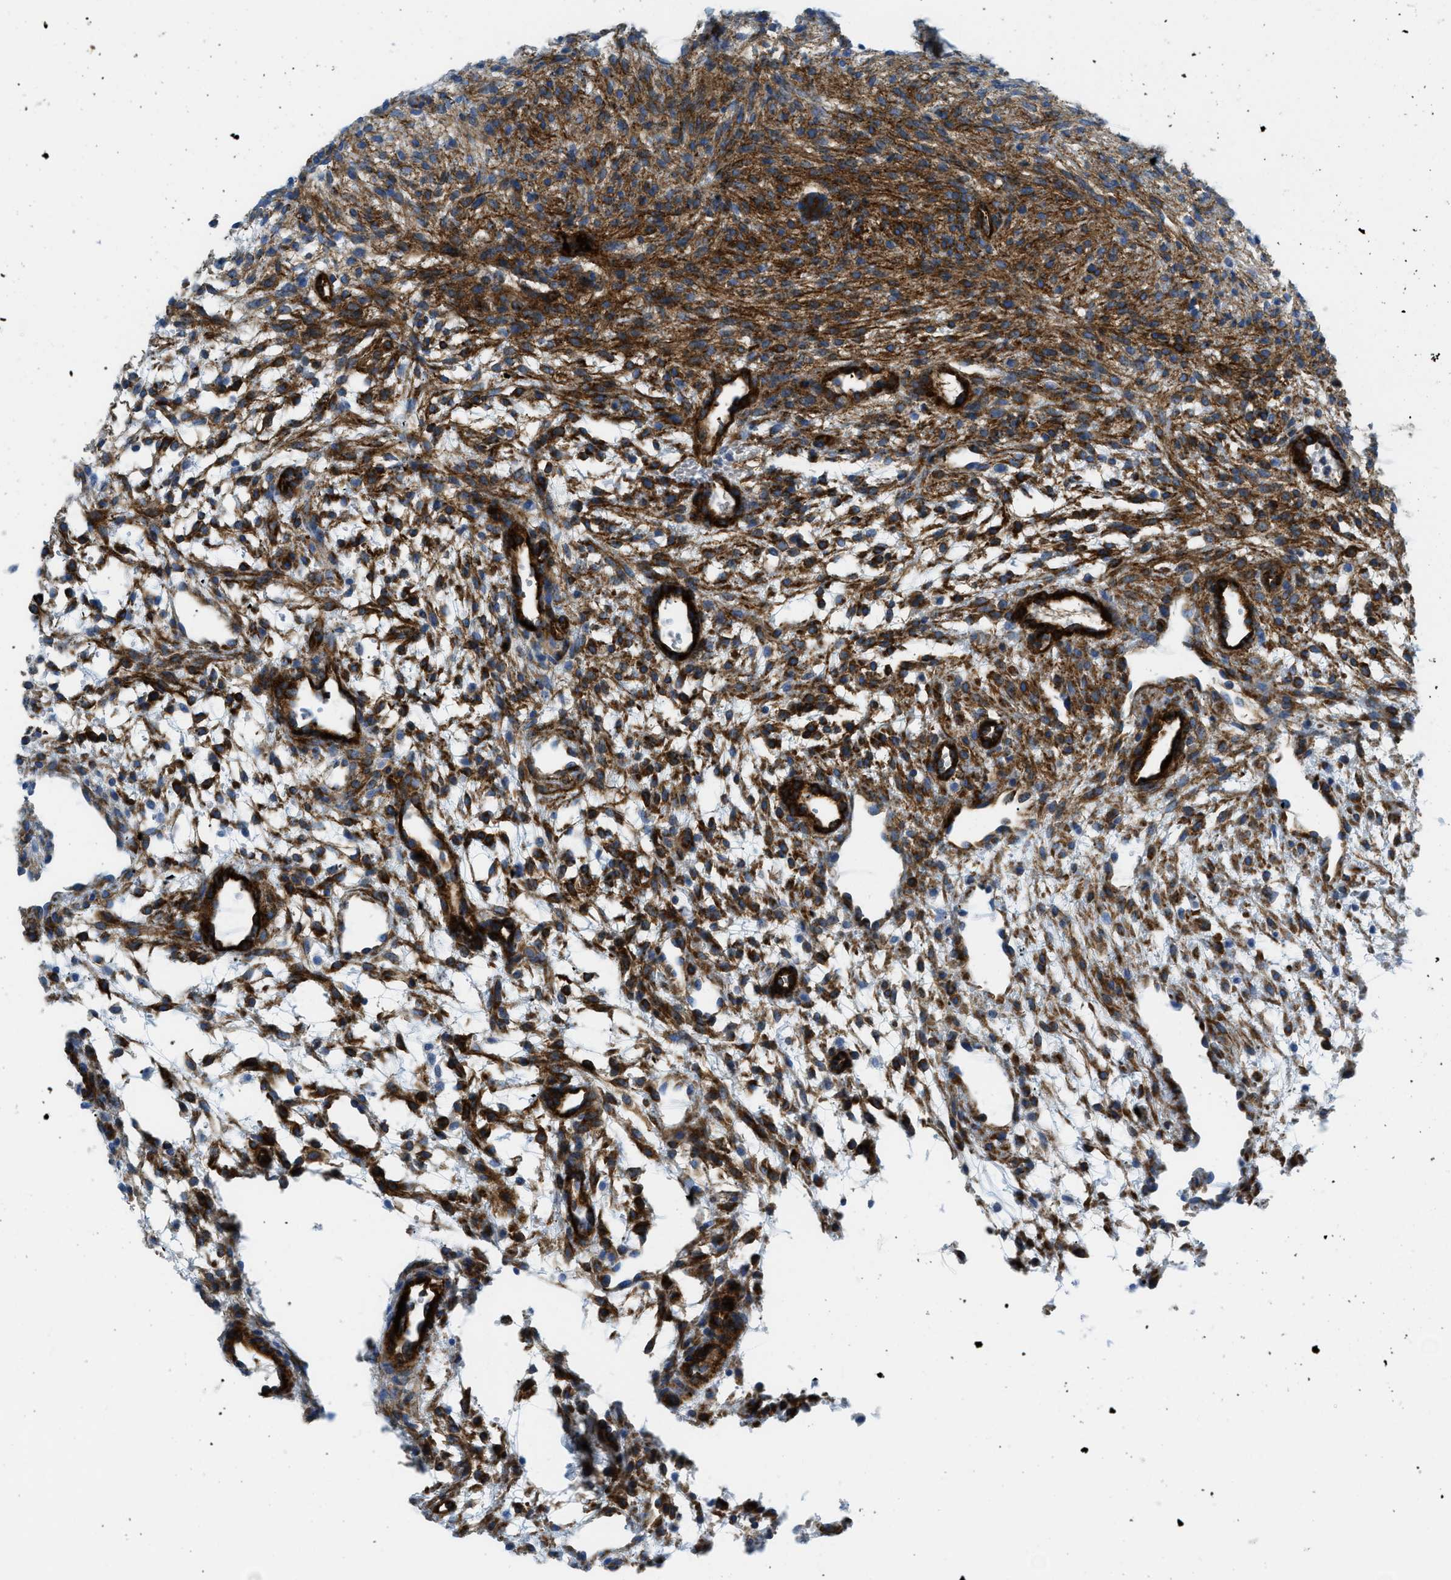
{"staining": {"intensity": "strong", "quantity": ">75%", "location": "cytoplasmic/membranous"}, "tissue": "ovary", "cell_type": "Follicle cells", "image_type": "normal", "snomed": [{"axis": "morphology", "description": "Normal tissue, NOS"}, {"axis": "morphology", "description": "Cyst, NOS"}, {"axis": "topography", "description": "Ovary"}], "caption": "Ovary stained with immunohistochemistry reveals strong cytoplasmic/membranous staining in about >75% of follicle cells. (DAB IHC with brightfield microscopy, high magnification).", "gene": "CUTA", "patient": {"sex": "female", "age": 18}}